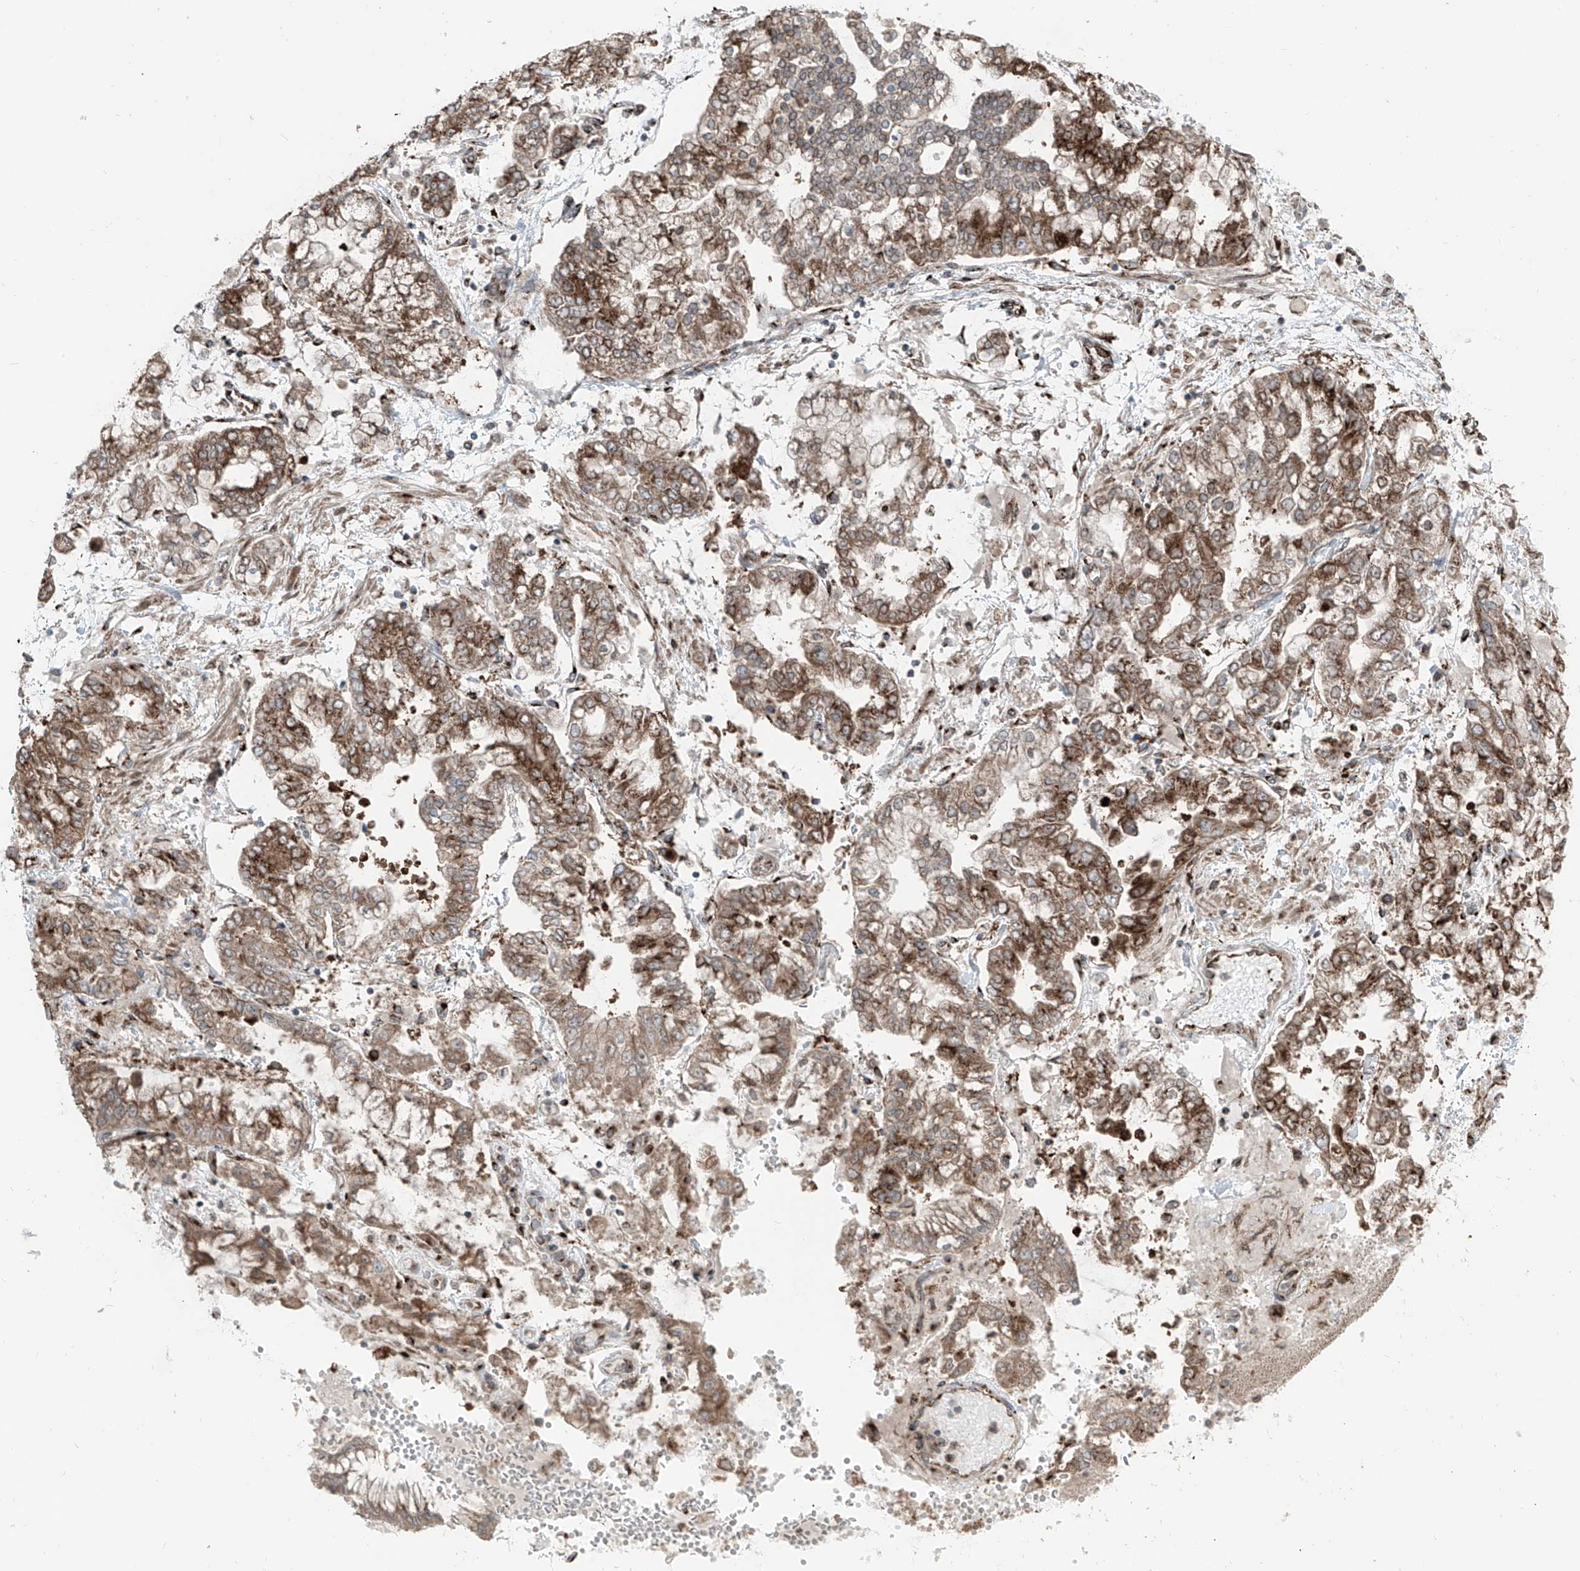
{"staining": {"intensity": "strong", "quantity": ">75%", "location": "cytoplasmic/membranous"}, "tissue": "stomach cancer", "cell_type": "Tumor cells", "image_type": "cancer", "snomed": [{"axis": "morphology", "description": "Normal tissue, NOS"}, {"axis": "morphology", "description": "Adenocarcinoma, NOS"}, {"axis": "topography", "description": "Stomach, upper"}, {"axis": "topography", "description": "Stomach"}], "caption": "Protein expression analysis of stomach adenocarcinoma demonstrates strong cytoplasmic/membranous expression in approximately >75% of tumor cells. (DAB (3,3'-diaminobenzidine) IHC with brightfield microscopy, high magnification).", "gene": "ERLEC1", "patient": {"sex": "male", "age": 76}}